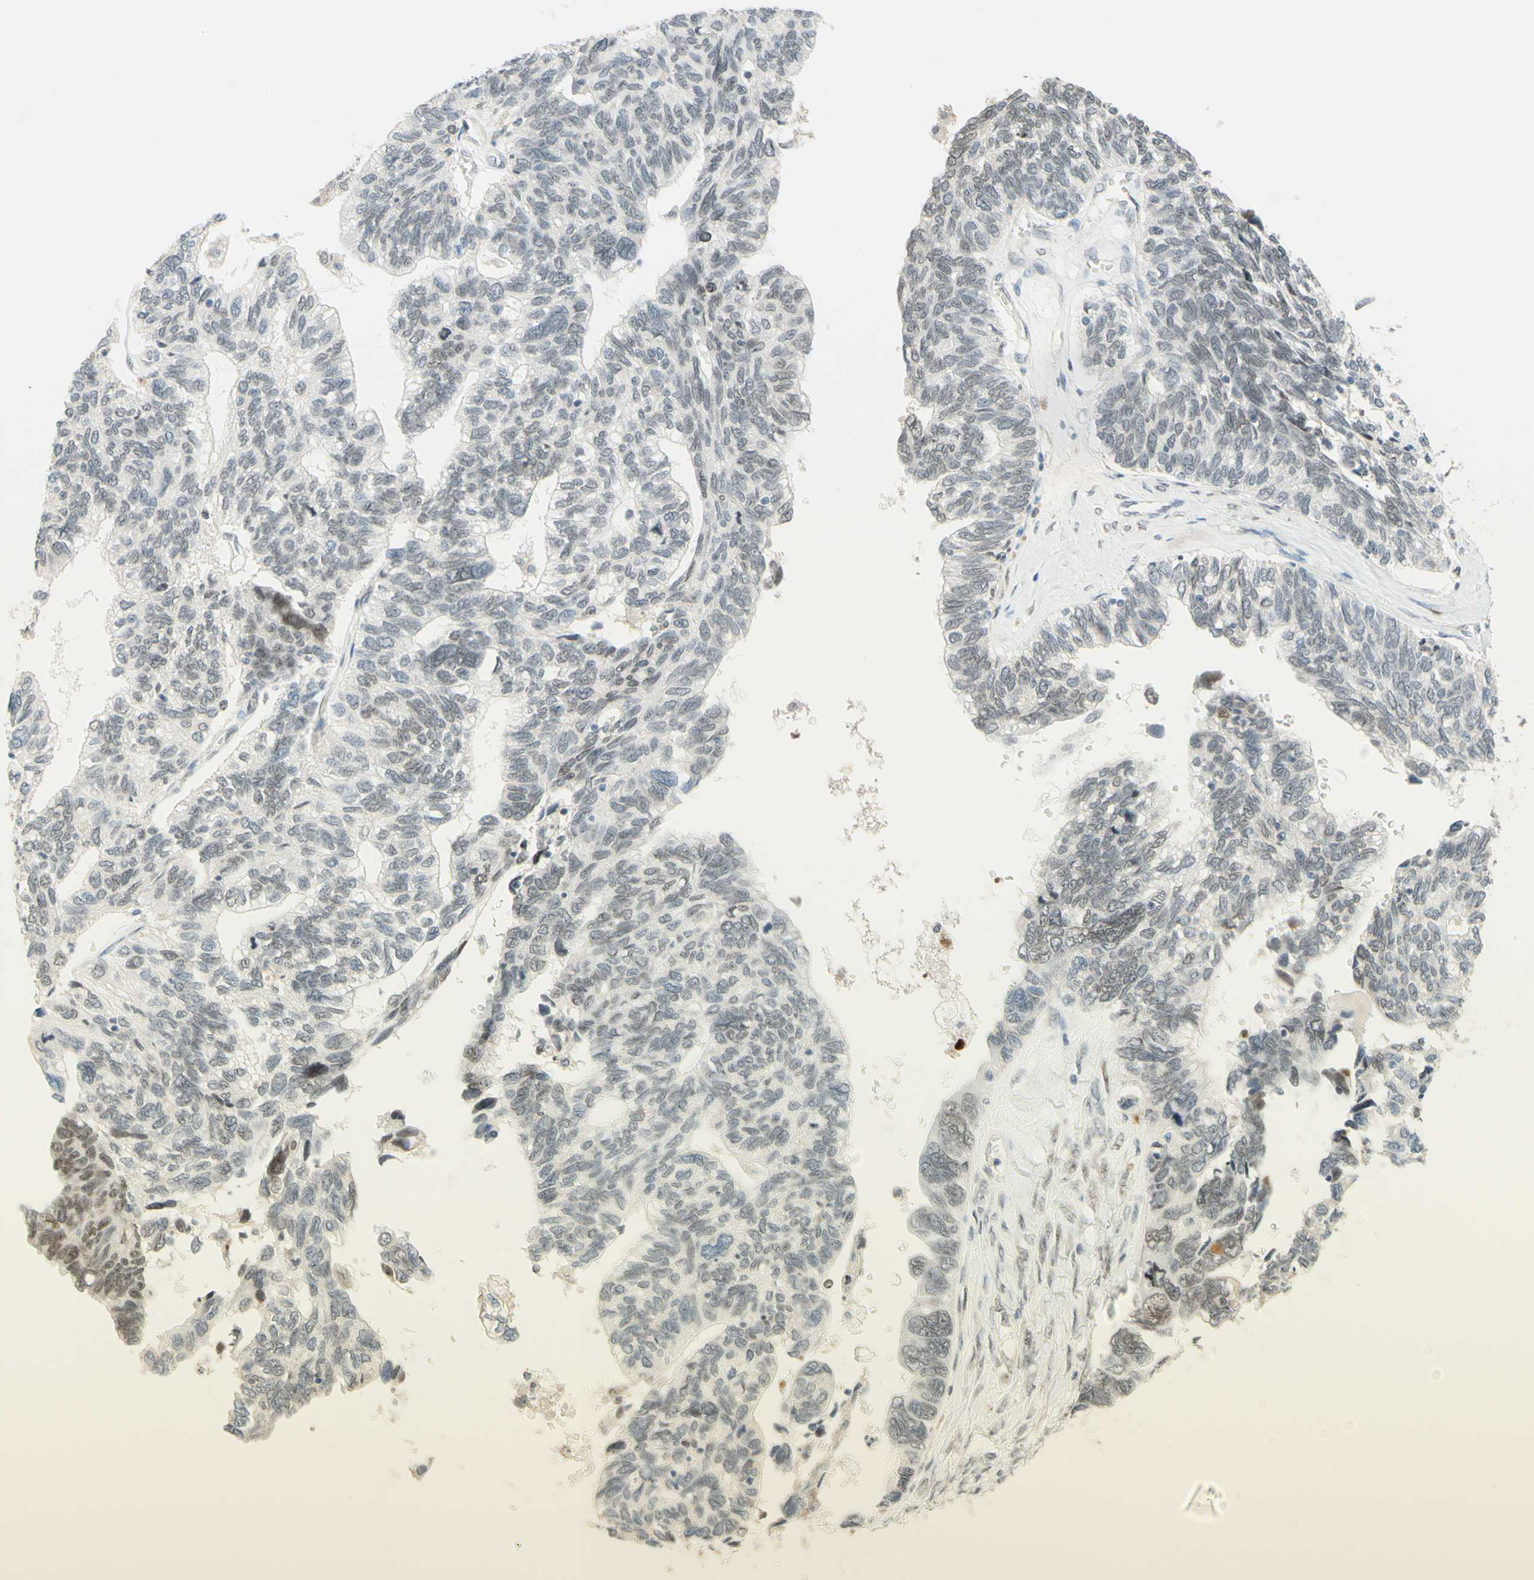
{"staining": {"intensity": "weak", "quantity": "<25%", "location": "nuclear"}, "tissue": "ovarian cancer", "cell_type": "Tumor cells", "image_type": "cancer", "snomed": [{"axis": "morphology", "description": "Cystadenocarcinoma, serous, NOS"}, {"axis": "topography", "description": "Ovary"}], "caption": "An image of human serous cystadenocarcinoma (ovarian) is negative for staining in tumor cells.", "gene": "POLB", "patient": {"sex": "female", "age": 79}}